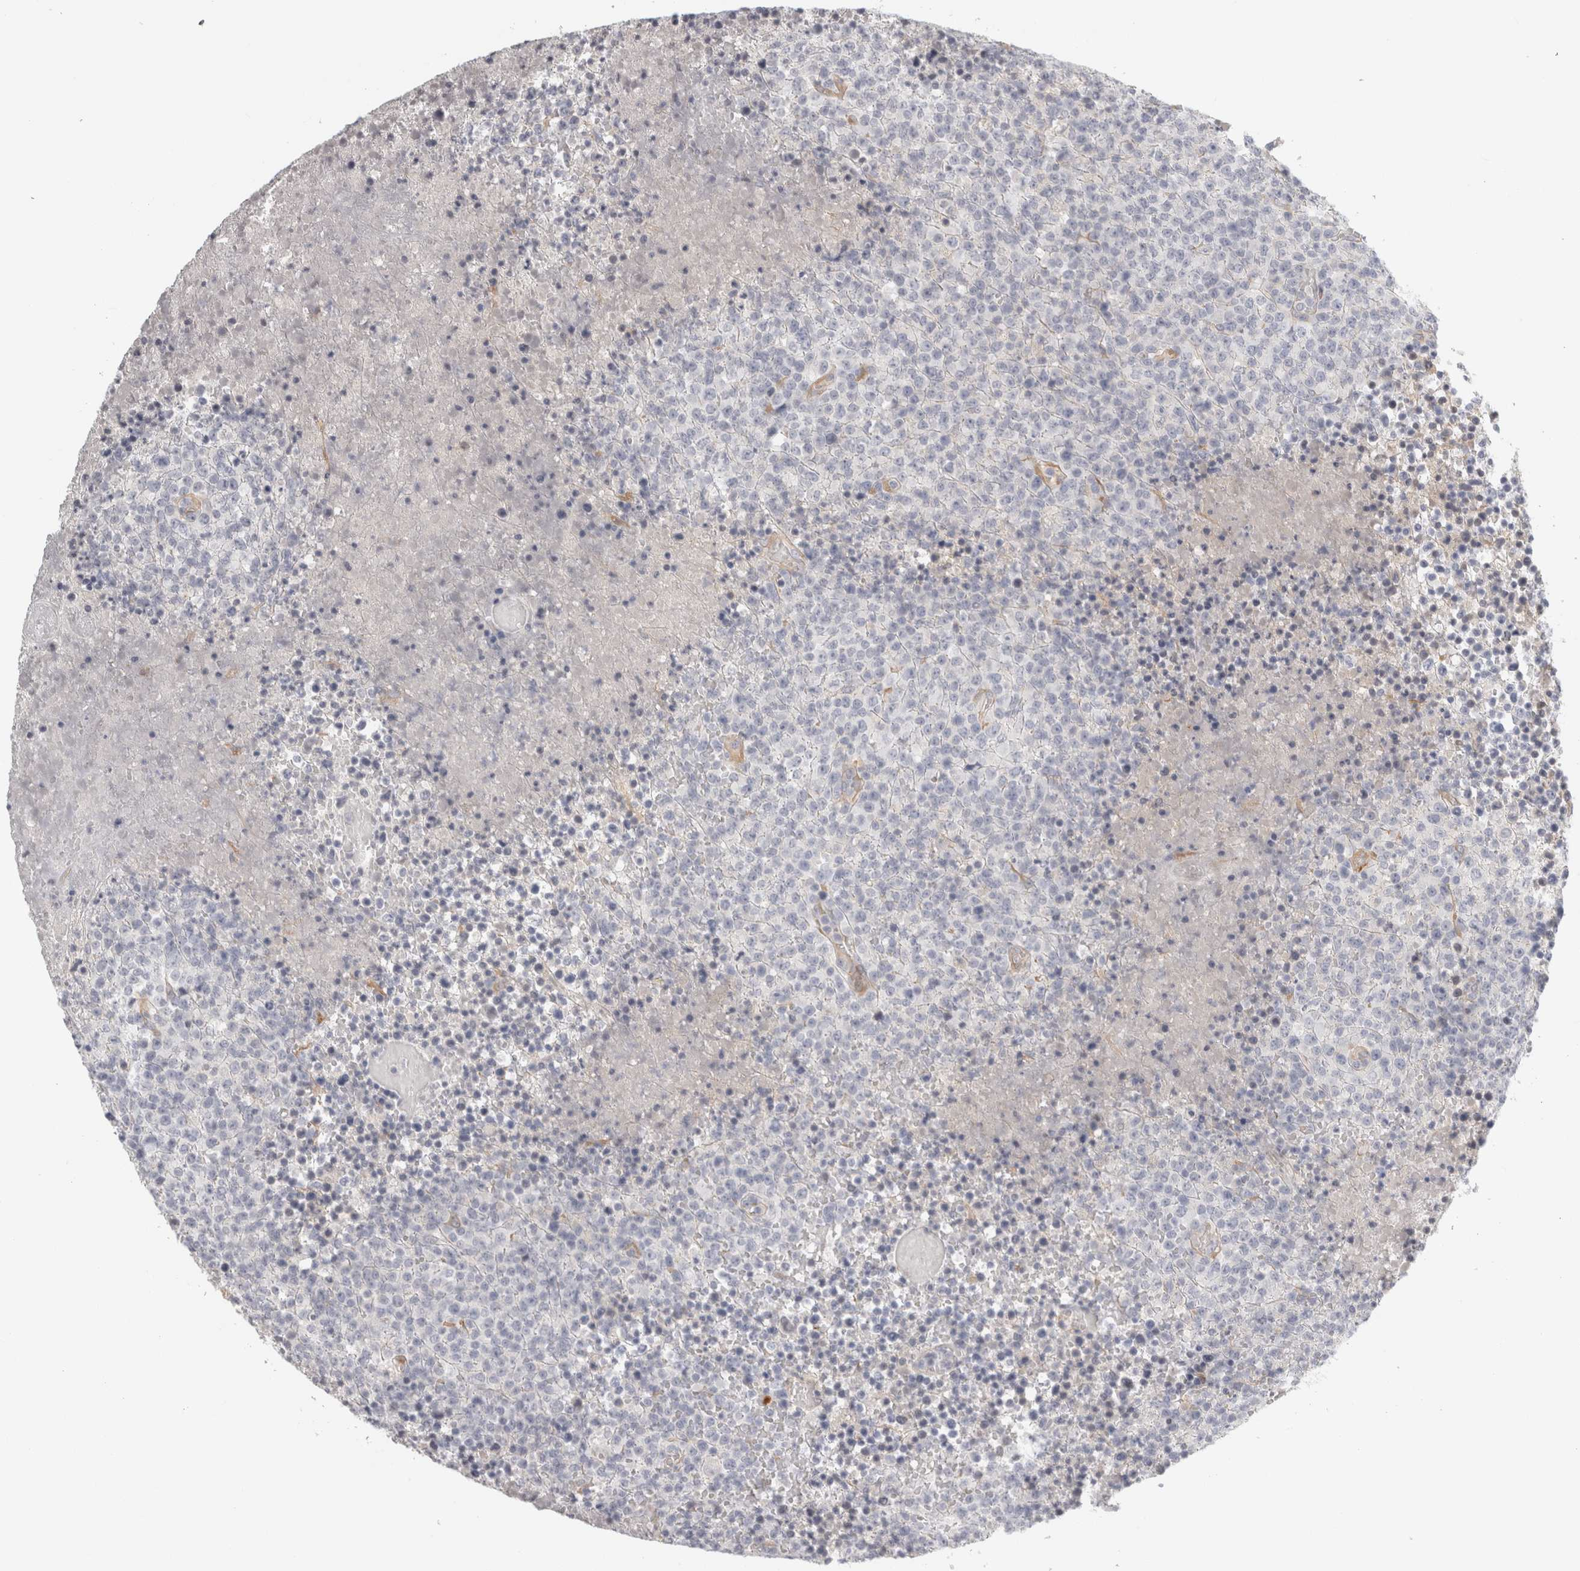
{"staining": {"intensity": "negative", "quantity": "none", "location": "none"}, "tissue": "lymphoma", "cell_type": "Tumor cells", "image_type": "cancer", "snomed": [{"axis": "morphology", "description": "Malignant lymphoma, non-Hodgkin's type, High grade"}, {"axis": "topography", "description": "Lymph node"}], "caption": "Human malignant lymphoma, non-Hodgkin's type (high-grade) stained for a protein using immunohistochemistry (IHC) reveals no expression in tumor cells.", "gene": "FBLIM1", "patient": {"sex": "male", "age": 13}}